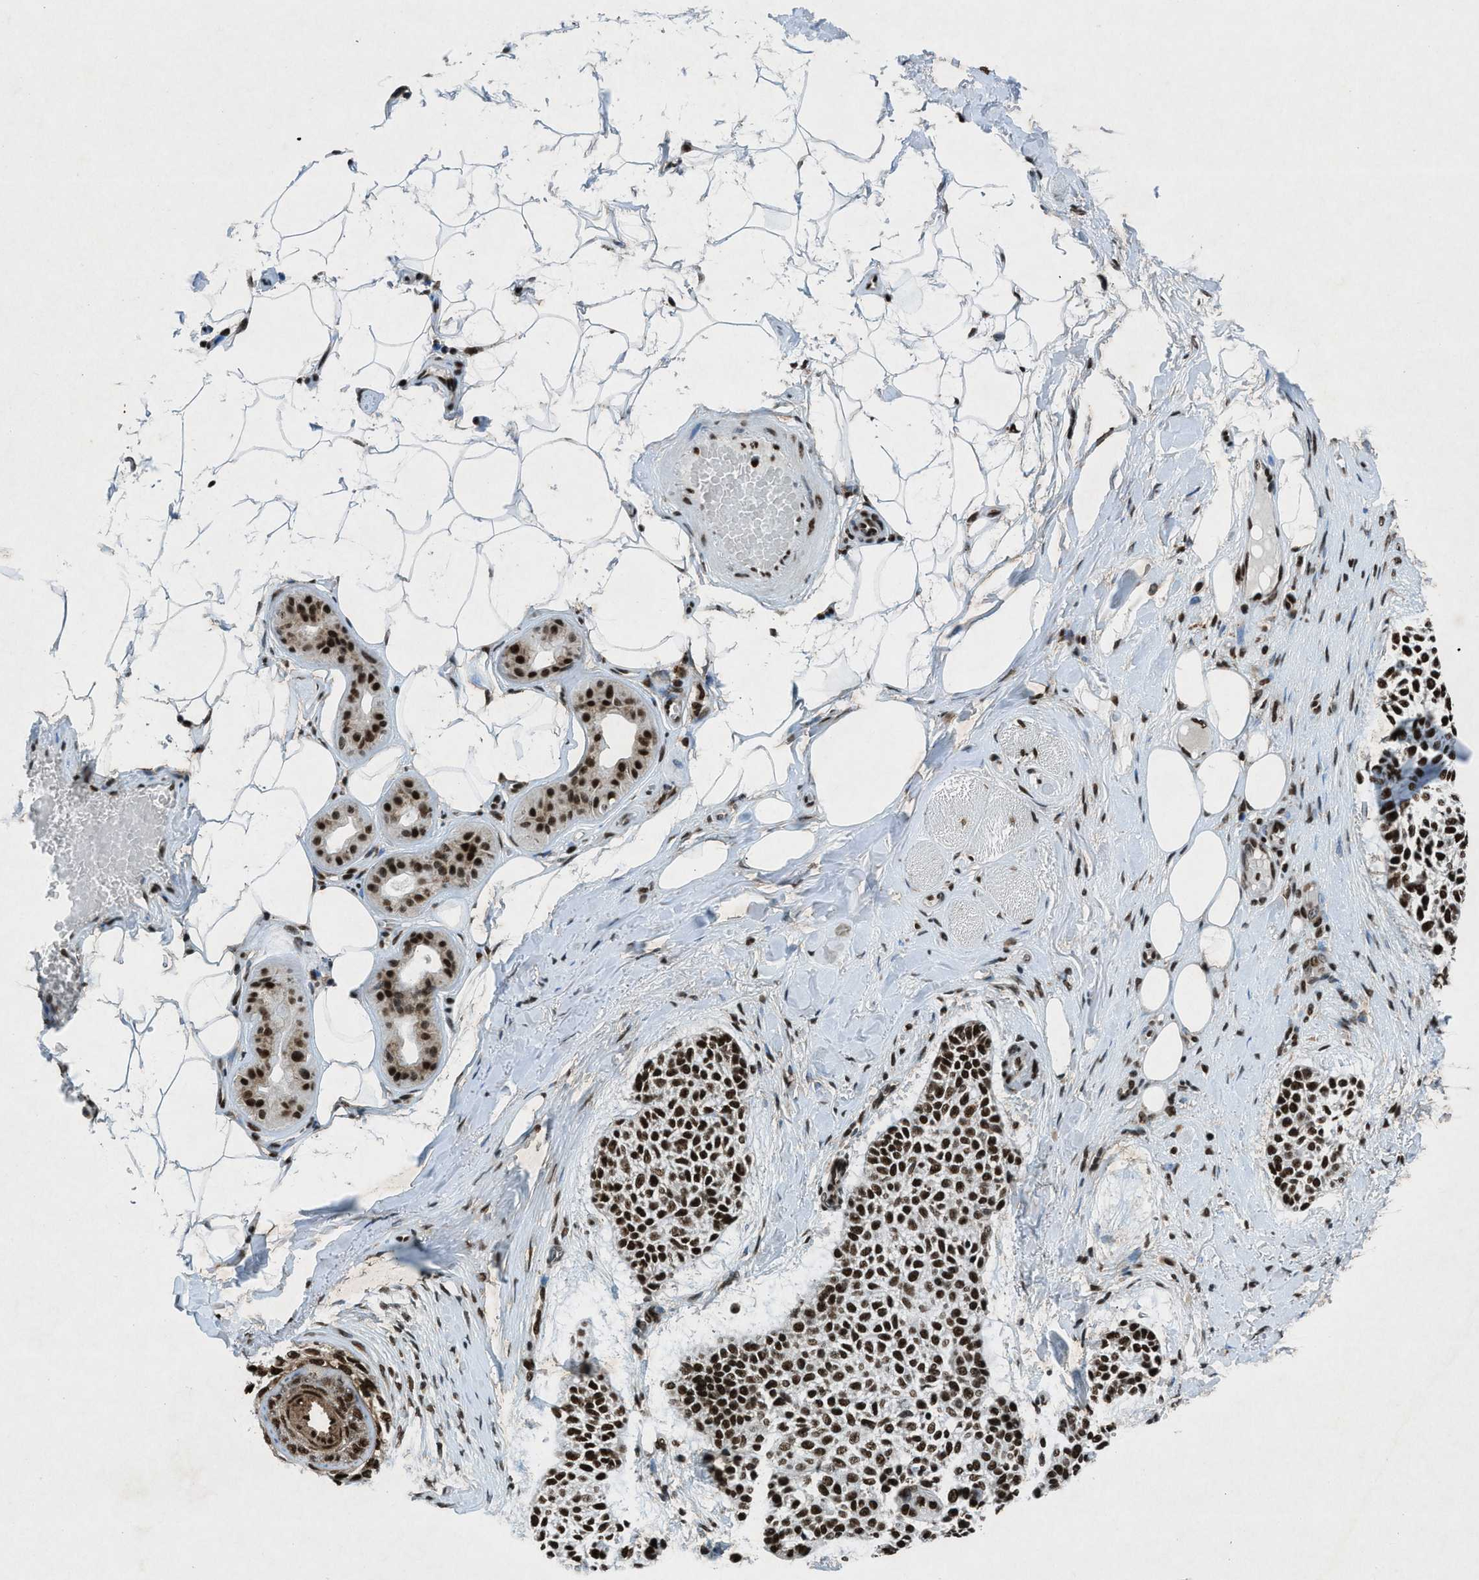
{"staining": {"intensity": "strong", "quantity": ">75%", "location": "nuclear"}, "tissue": "skin cancer", "cell_type": "Tumor cells", "image_type": "cancer", "snomed": [{"axis": "morphology", "description": "Normal tissue, NOS"}, {"axis": "morphology", "description": "Basal cell carcinoma"}, {"axis": "topography", "description": "Skin"}], "caption": "Immunohistochemistry (IHC) (DAB (3,3'-diaminobenzidine)) staining of human skin basal cell carcinoma reveals strong nuclear protein staining in approximately >75% of tumor cells.", "gene": "NXF1", "patient": {"sex": "female", "age": 70}}